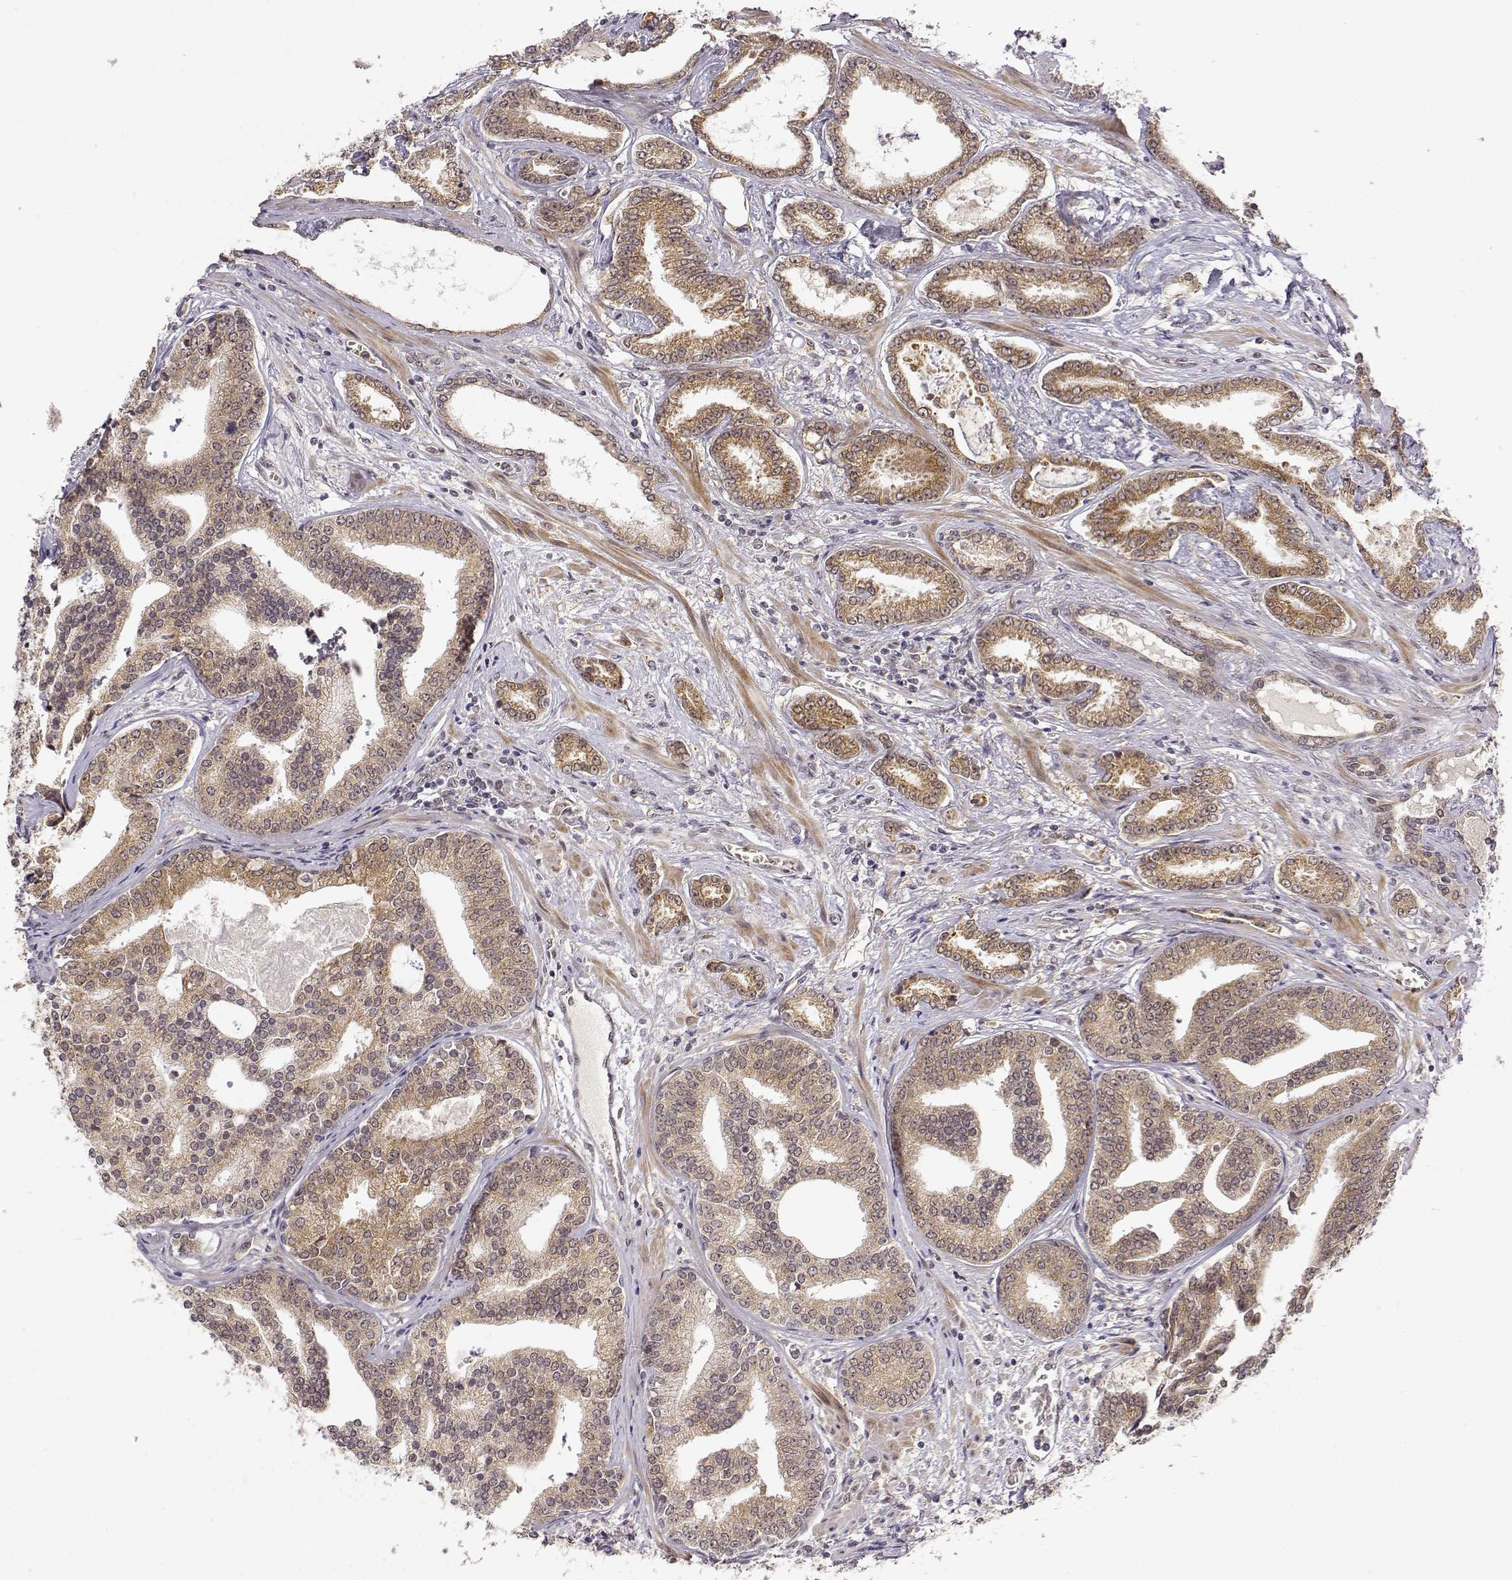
{"staining": {"intensity": "moderate", "quantity": ">75%", "location": "cytoplasmic/membranous"}, "tissue": "prostate cancer", "cell_type": "Tumor cells", "image_type": "cancer", "snomed": [{"axis": "morphology", "description": "Adenocarcinoma, NOS"}, {"axis": "topography", "description": "Prostate"}], "caption": "Human prostate adenocarcinoma stained with a protein marker exhibits moderate staining in tumor cells.", "gene": "ERGIC2", "patient": {"sex": "male", "age": 64}}